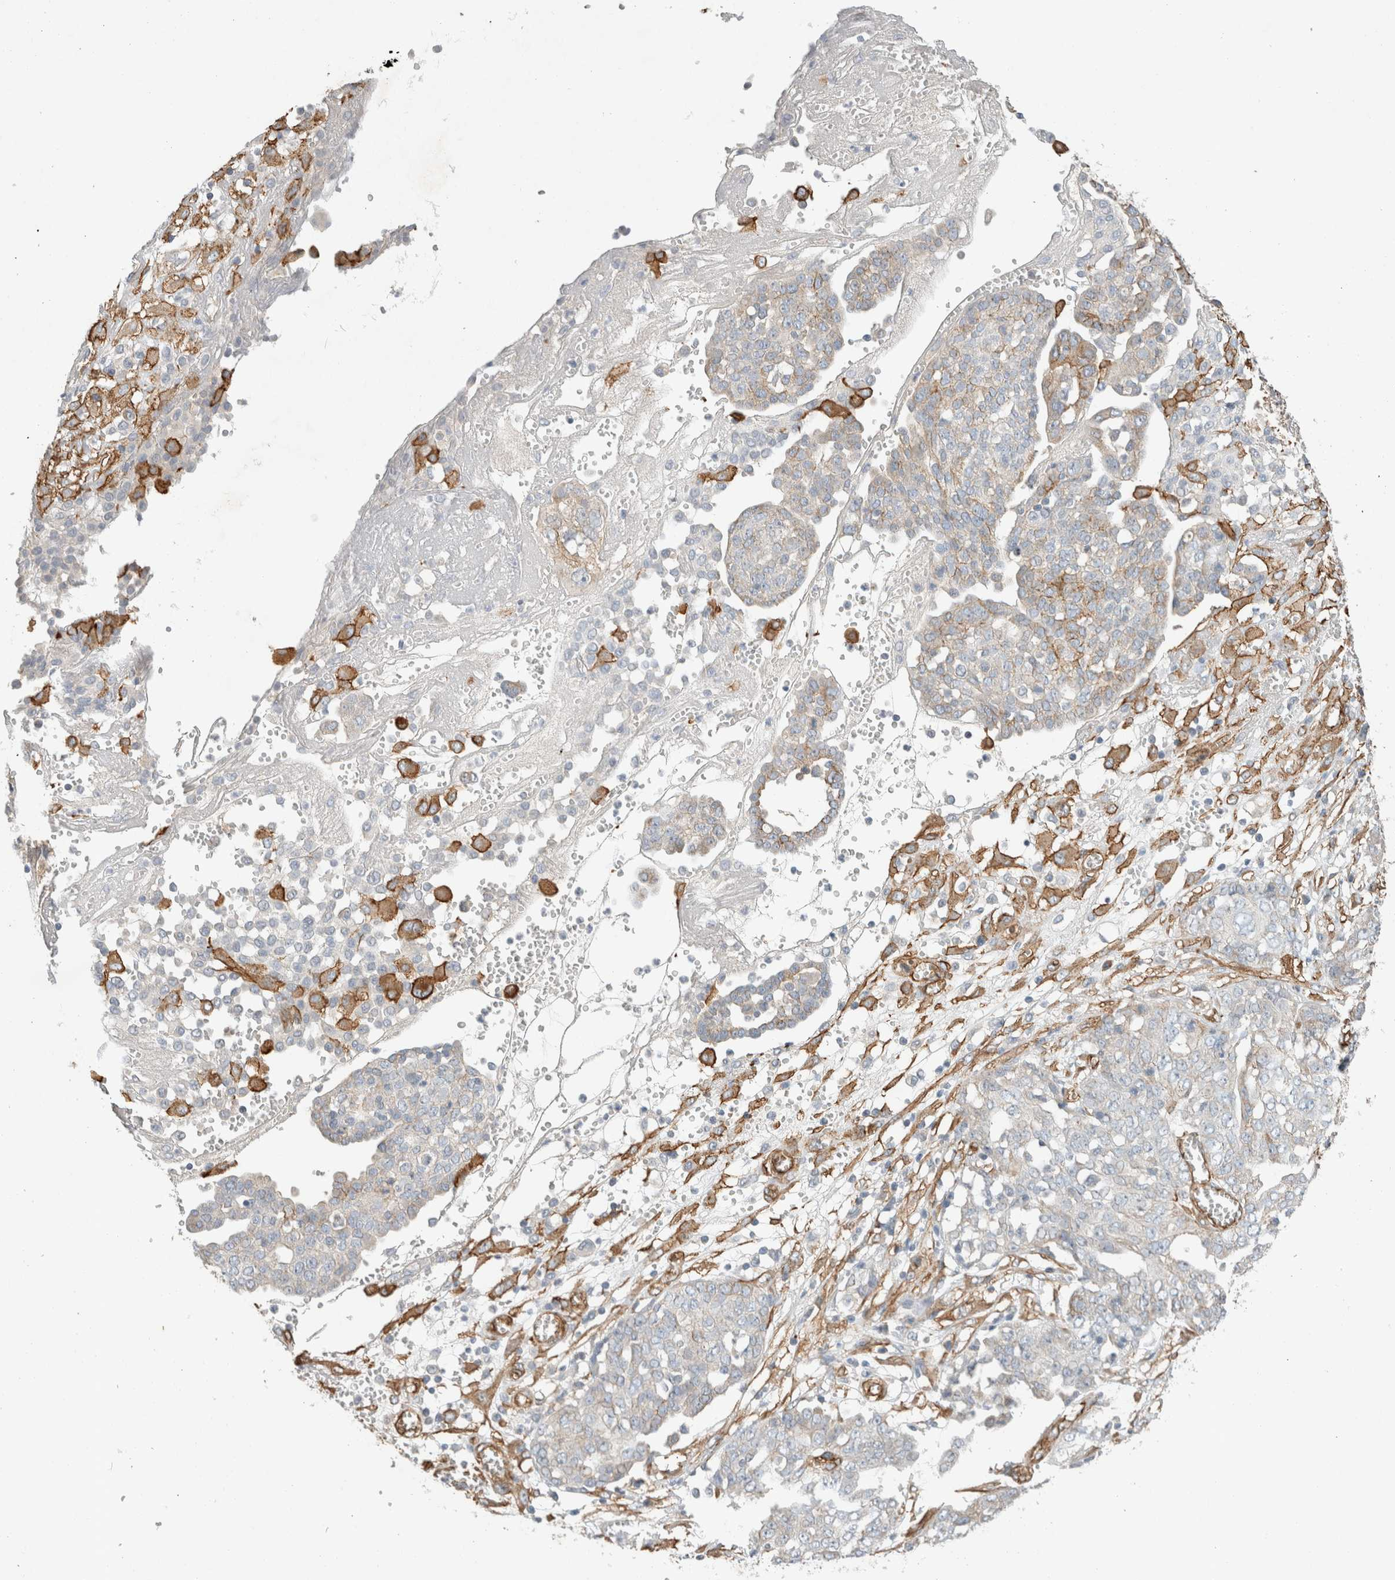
{"staining": {"intensity": "negative", "quantity": "none", "location": "none"}, "tissue": "ovarian cancer", "cell_type": "Tumor cells", "image_type": "cancer", "snomed": [{"axis": "morphology", "description": "Cystadenocarcinoma, serous, NOS"}, {"axis": "topography", "description": "Soft tissue"}, {"axis": "topography", "description": "Ovary"}], "caption": "IHC of serous cystadenocarcinoma (ovarian) reveals no positivity in tumor cells.", "gene": "JMJD4", "patient": {"sex": "female", "age": 57}}